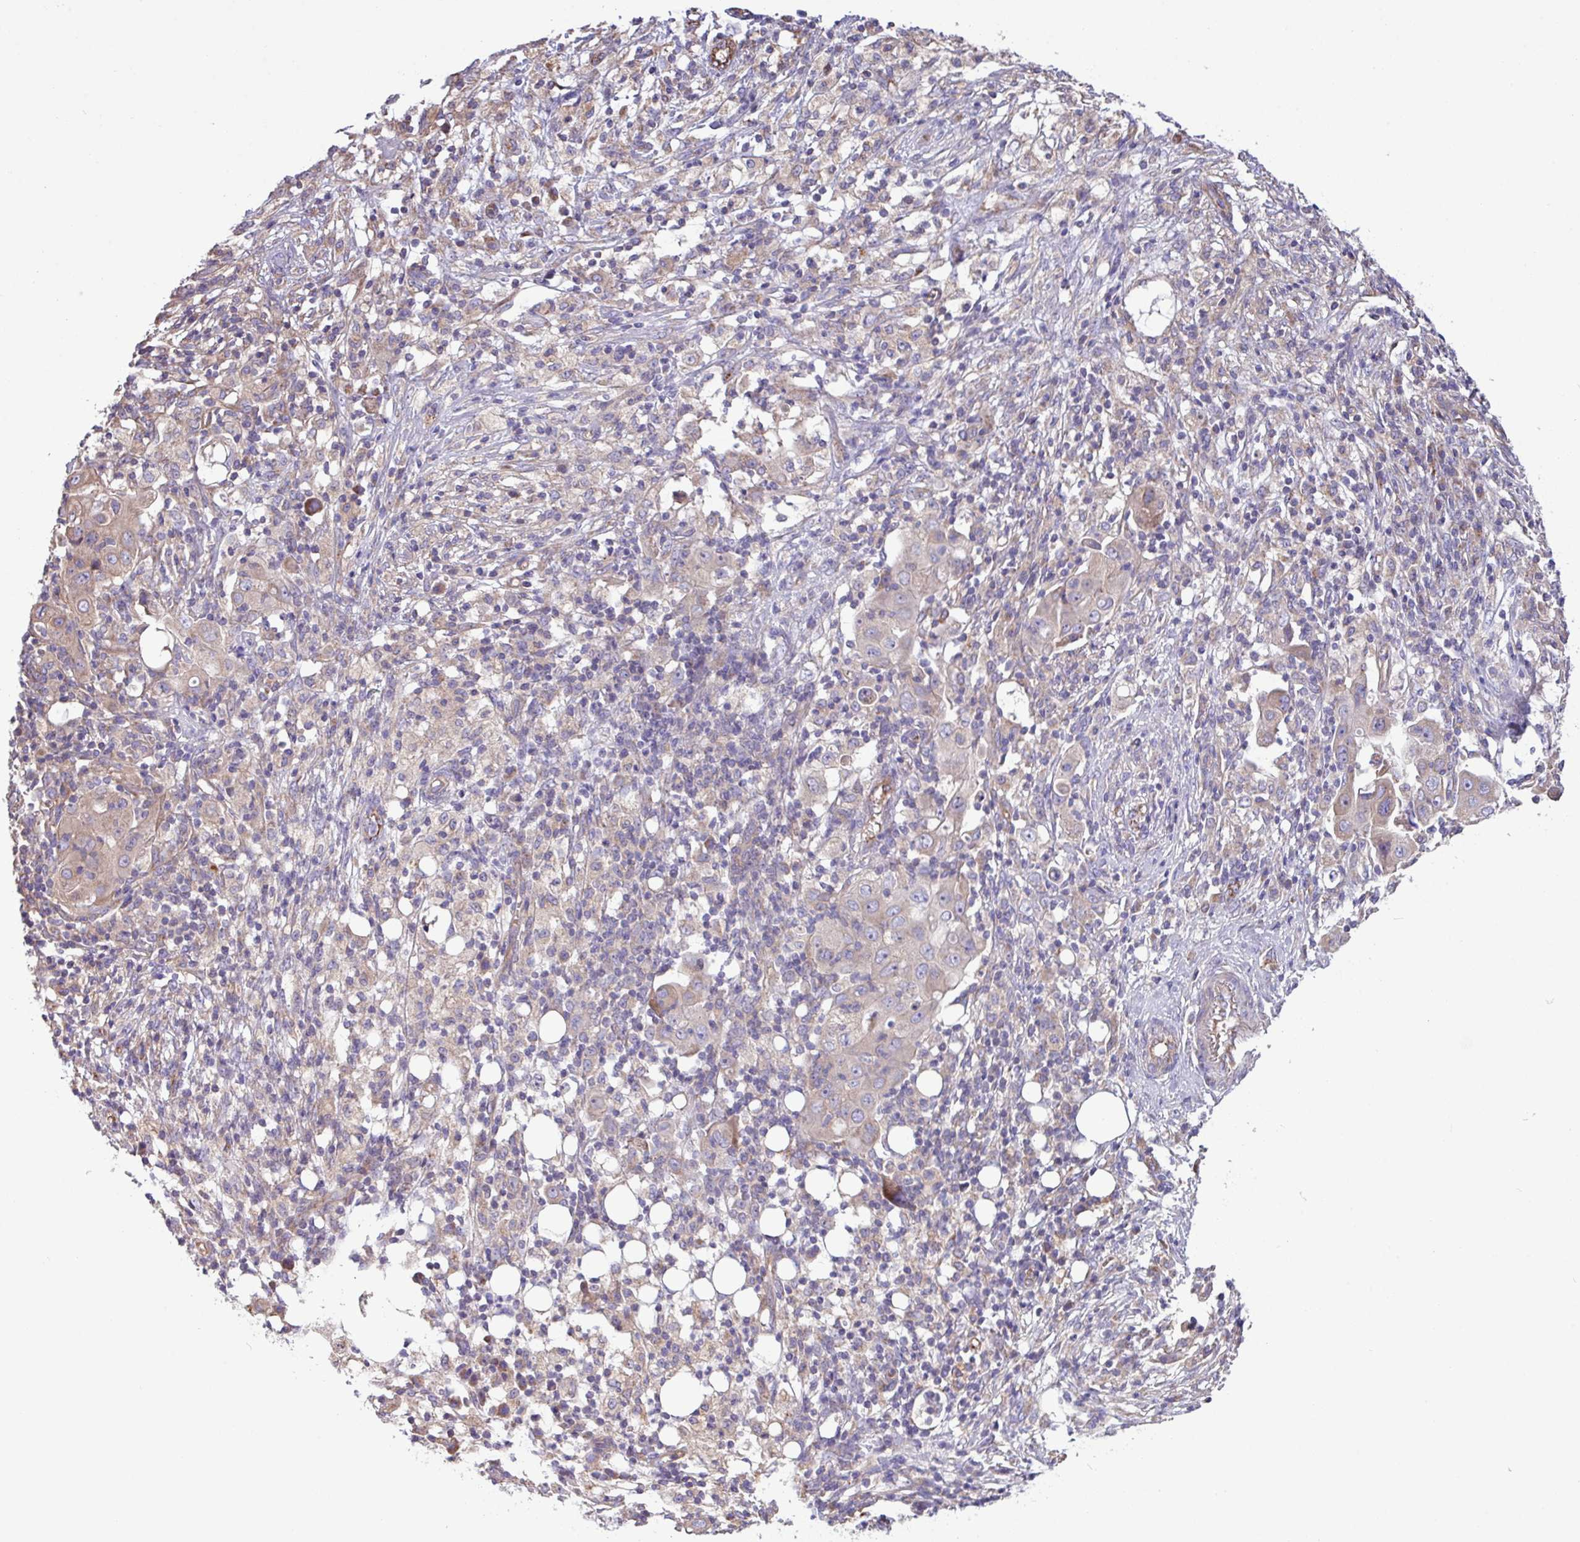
{"staining": {"intensity": "weak", "quantity": "25%-75%", "location": "cytoplasmic/membranous"}, "tissue": "ovarian cancer", "cell_type": "Tumor cells", "image_type": "cancer", "snomed": [{"axis": "morphology", "description": "Carcinoma, endometroid"}, {"axis": "topography", "description": "Ovary"}], "caption": "Immunohistochemical staining of ovarian cancer demonstrates weak cytoplasmic/membranous protein positivity in approximately 25%-75% of tumor cells. The staining is performed using DAB (3,3'-diaminobenzidine) brown chromogen to label protein expression. The nuclei are counter-stained blue using hematoxylin.", "gene": "PPM1J", "patient": {"sex": "female", "age": 42}}